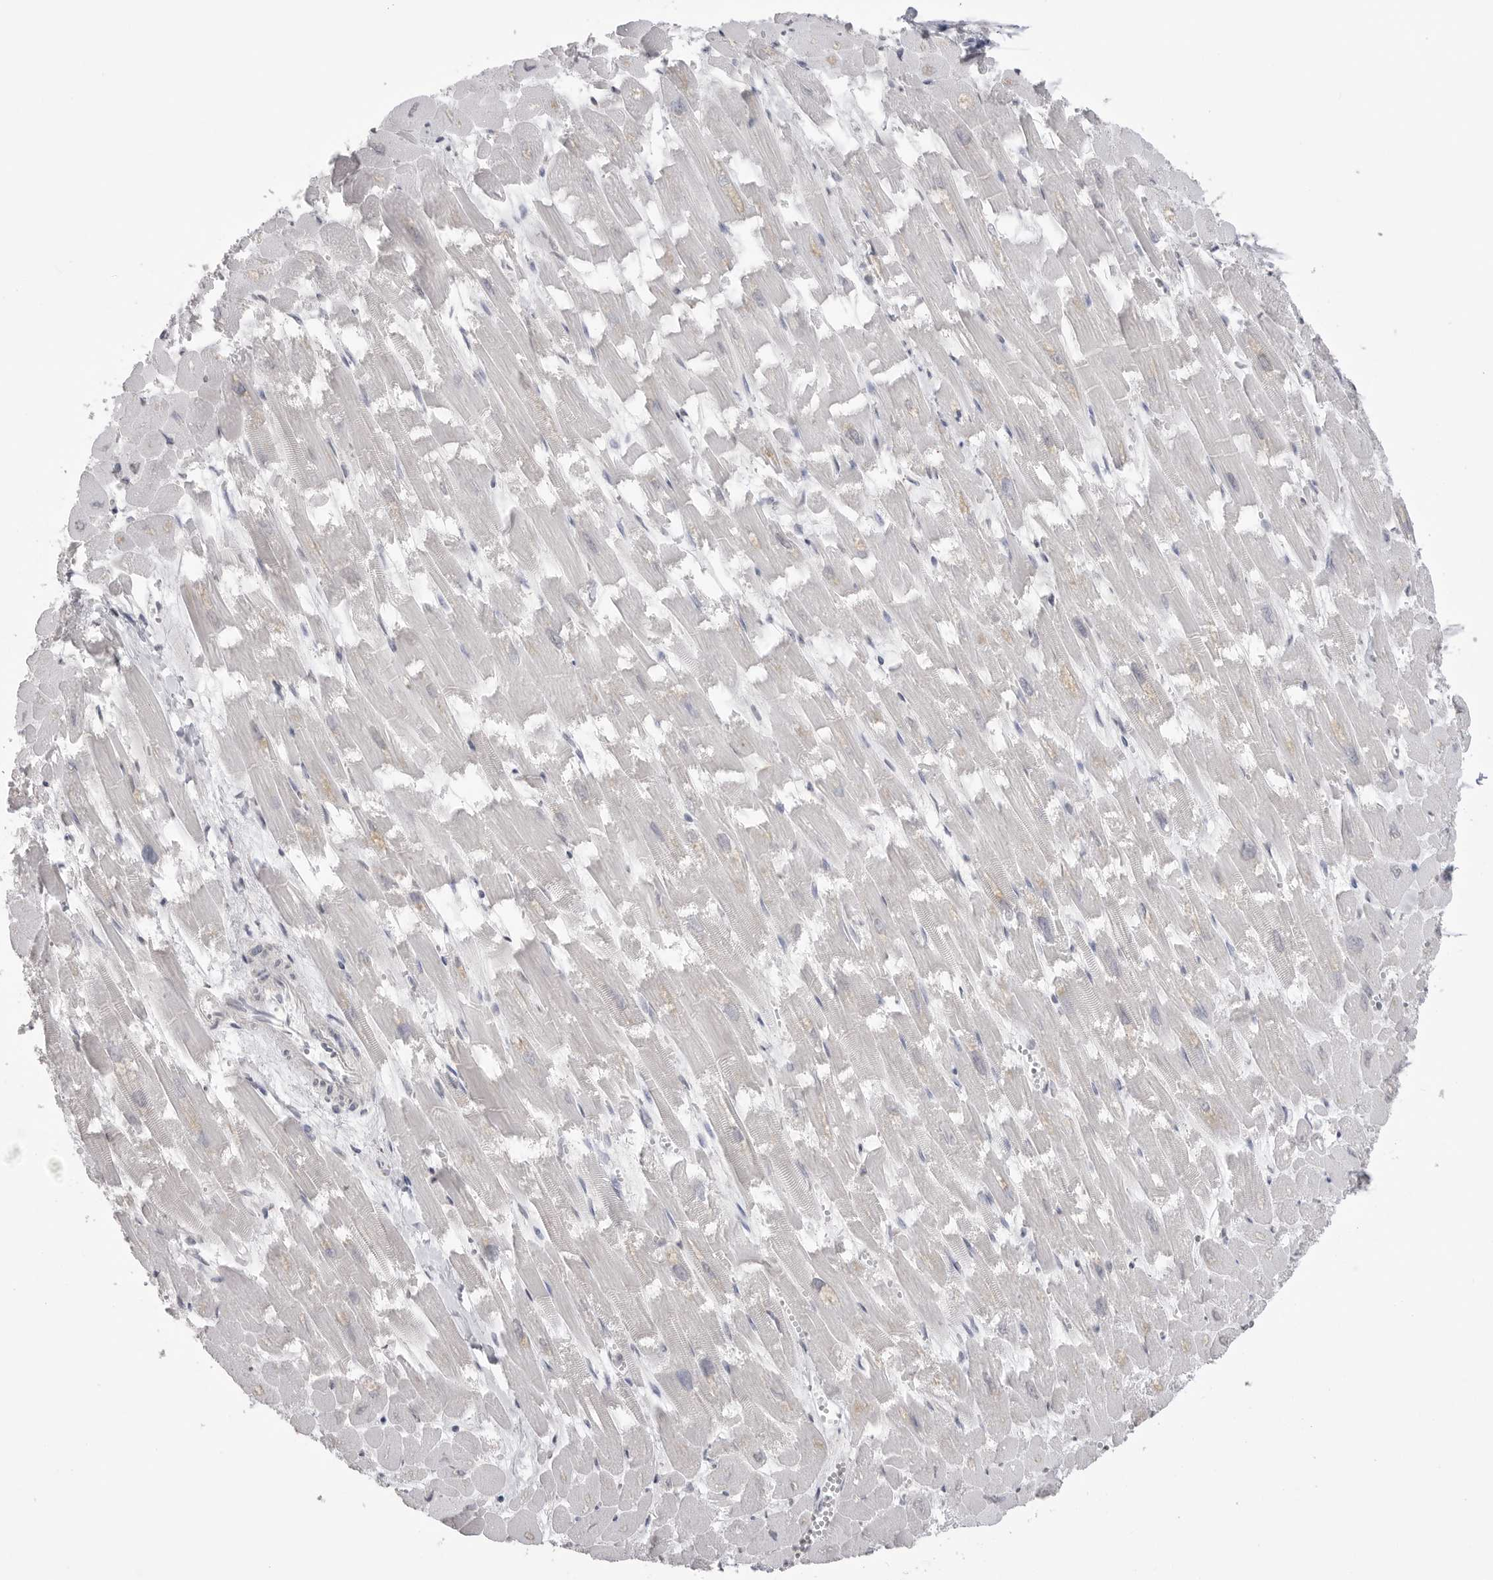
{"staining": {"intensity": "negative", "quantity": "none", "location": "none"}, "tissue": "heart muscle", "cell_type": "Cardiomyocytes", "image_type": "normal", "snomed": [{"axis": "morphology", "description": "Normal tissue, NOS"}, {"axis": "topography", "description": "Heart"}], "caption": "Immunohistochemistry (IHC) image of normal heart muscle: heart muscle stained with DAB (3,3'-diaminobenzidine) shows no significant protein expression in cardiomyocytes.", "gene": "ICAM5", "patient": {"sex": "male", "age": 54}}